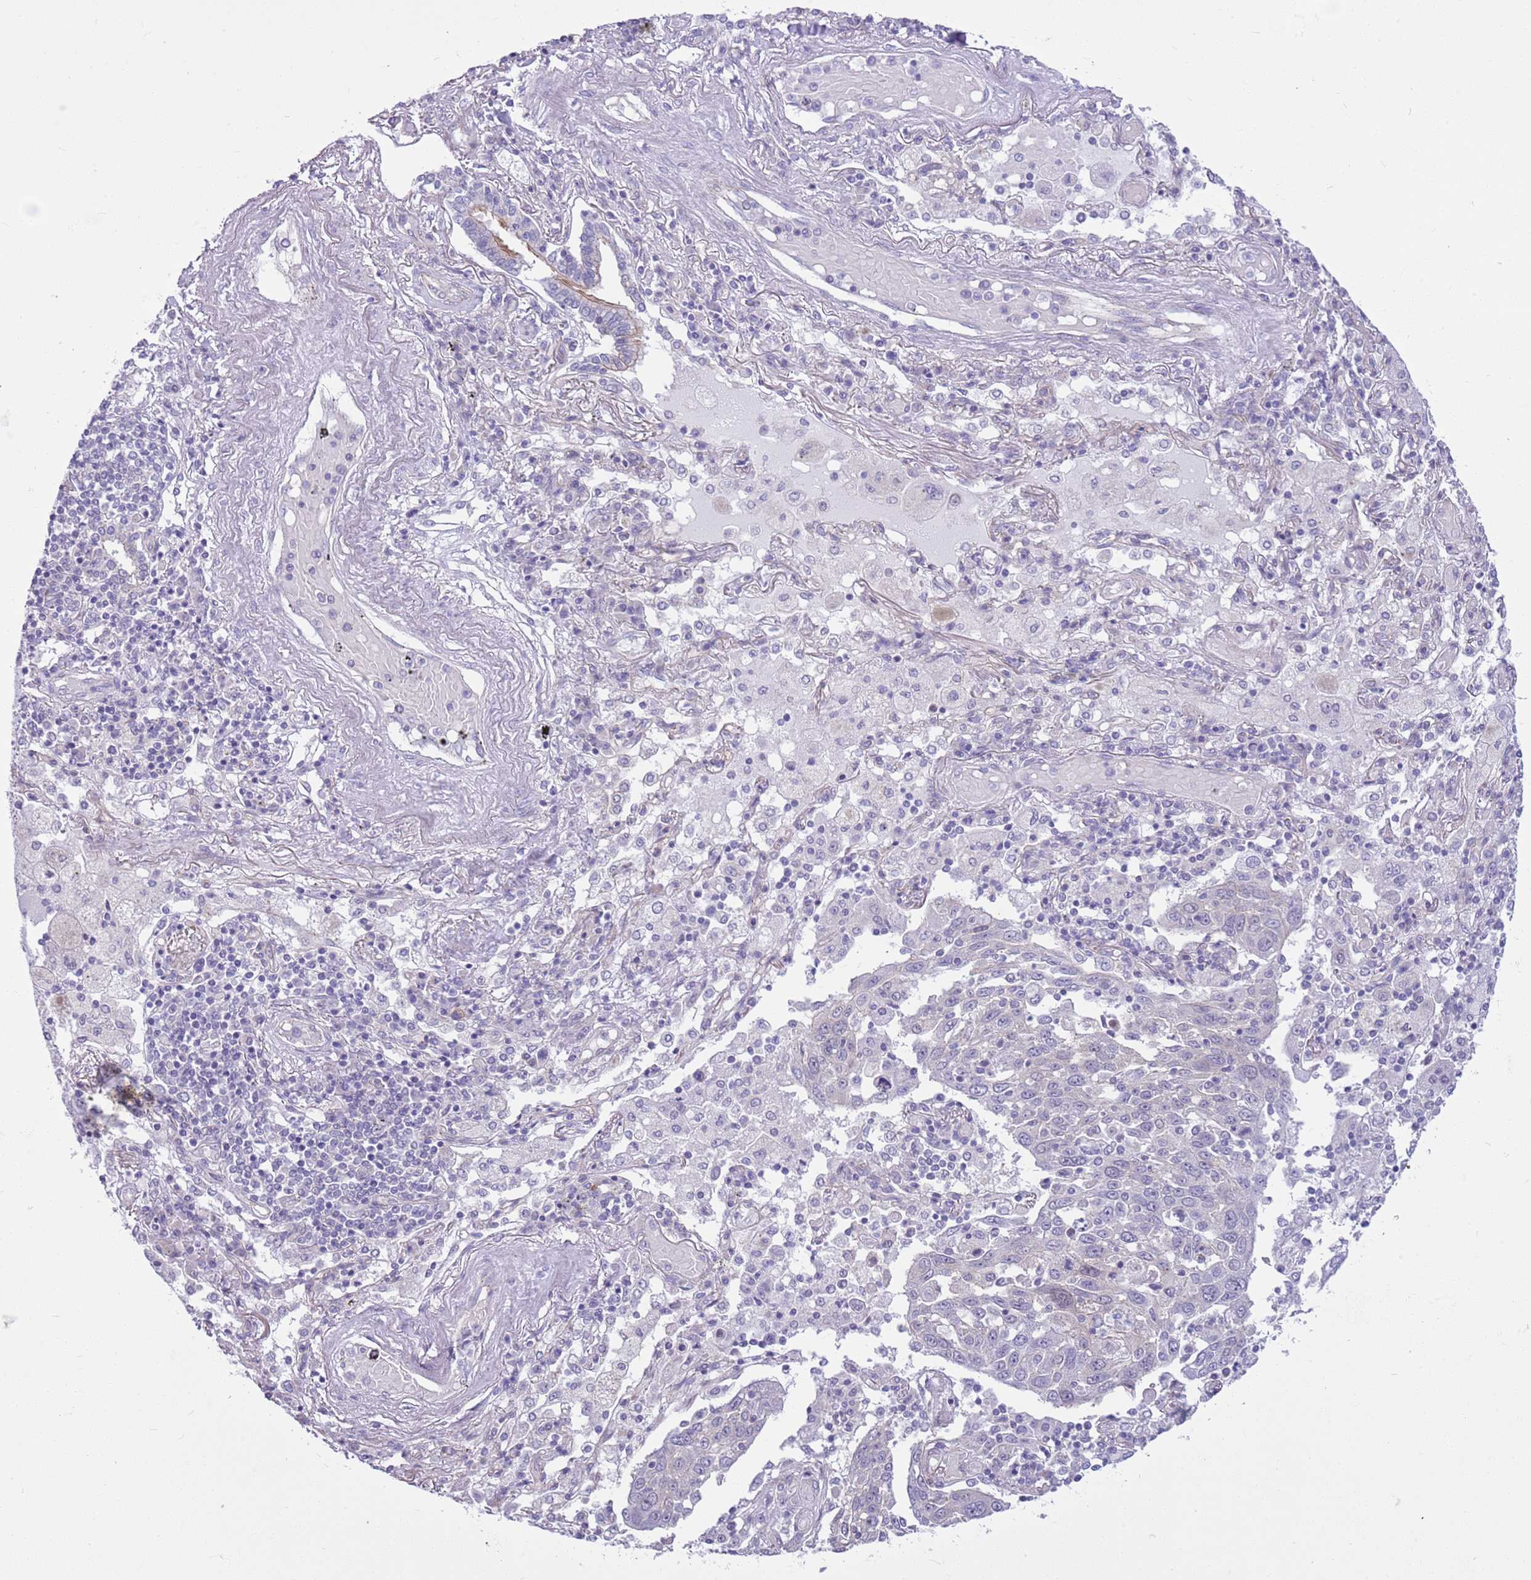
{"staining": {"intensity": "negative", "quantity": "none", "location": "none"}, "tissue": "lung cancer", "cell_type": "Tumor cells", "image_type": "cancer", "snomed": [{"axis": "morphology", "description": "Squamous cell carcinoma, NOS"}, {"axis": "topography", "description": "Lung"}], "caption": "Immunohistochemistry image of squamous cell carcinoma (lung) stained for a protein (brown), which reveals no staining in tumor cells.", "gene": "PARP8", "patient": {"sex": "male", "age": 65}}